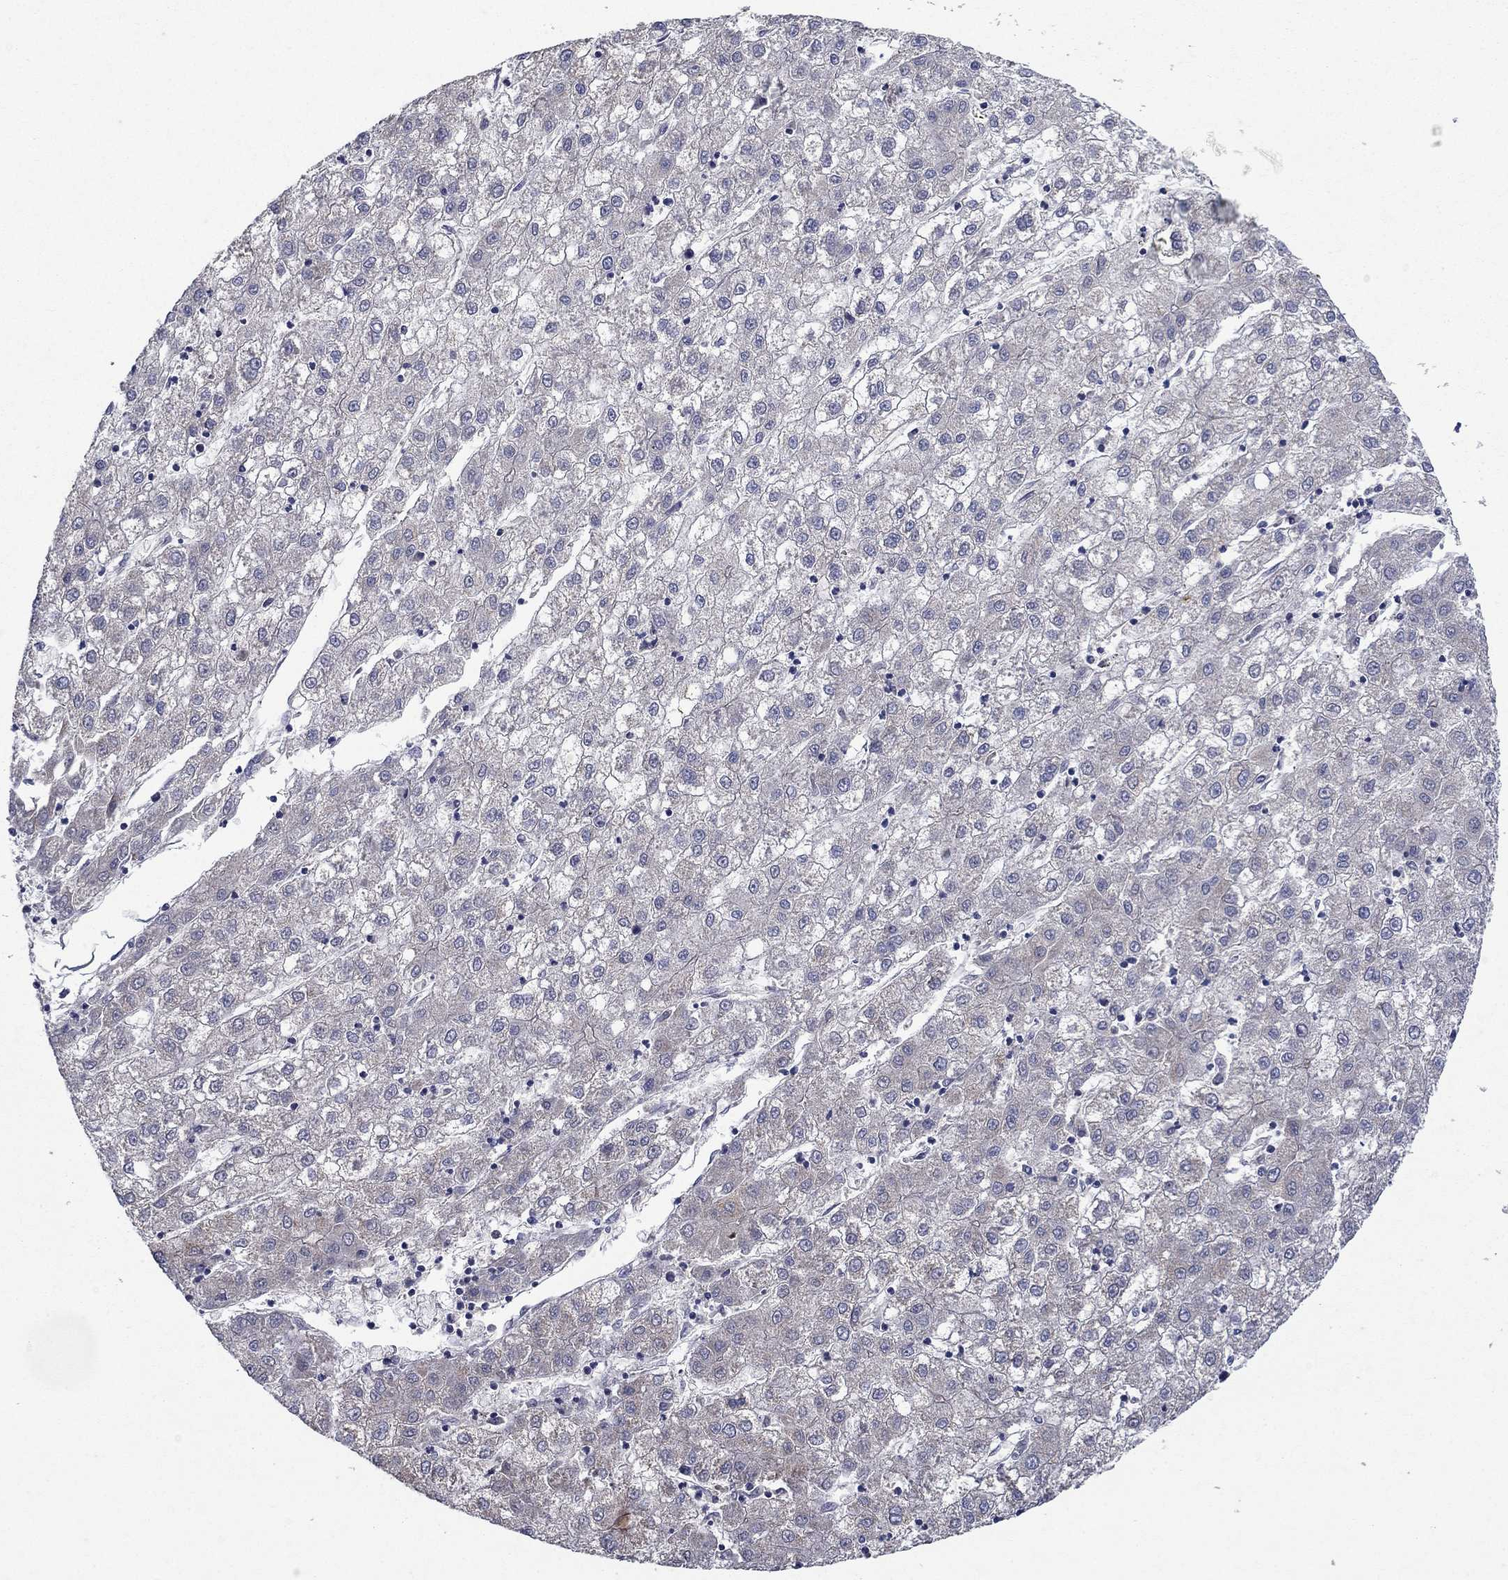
{"staining": {"intensity": "negative", "quantity": "none", "location": "none"}, "tissue": "liver cancer", "cell_type": "Tumor cells", "image_type": "cancer", "snomed": [{"axis": "morphology", "description": "Carcinoma, Hepatocellular, NOS"}, {"axis": "topography", "description": "Liver"}], "caption": "This is an IHC histopathology image of liver cancer (hepatocellular carcinoma). There is no staining in tumor cells.", "gene": "SLC7A1", "patient": {"sex": "male", "age": 72}}